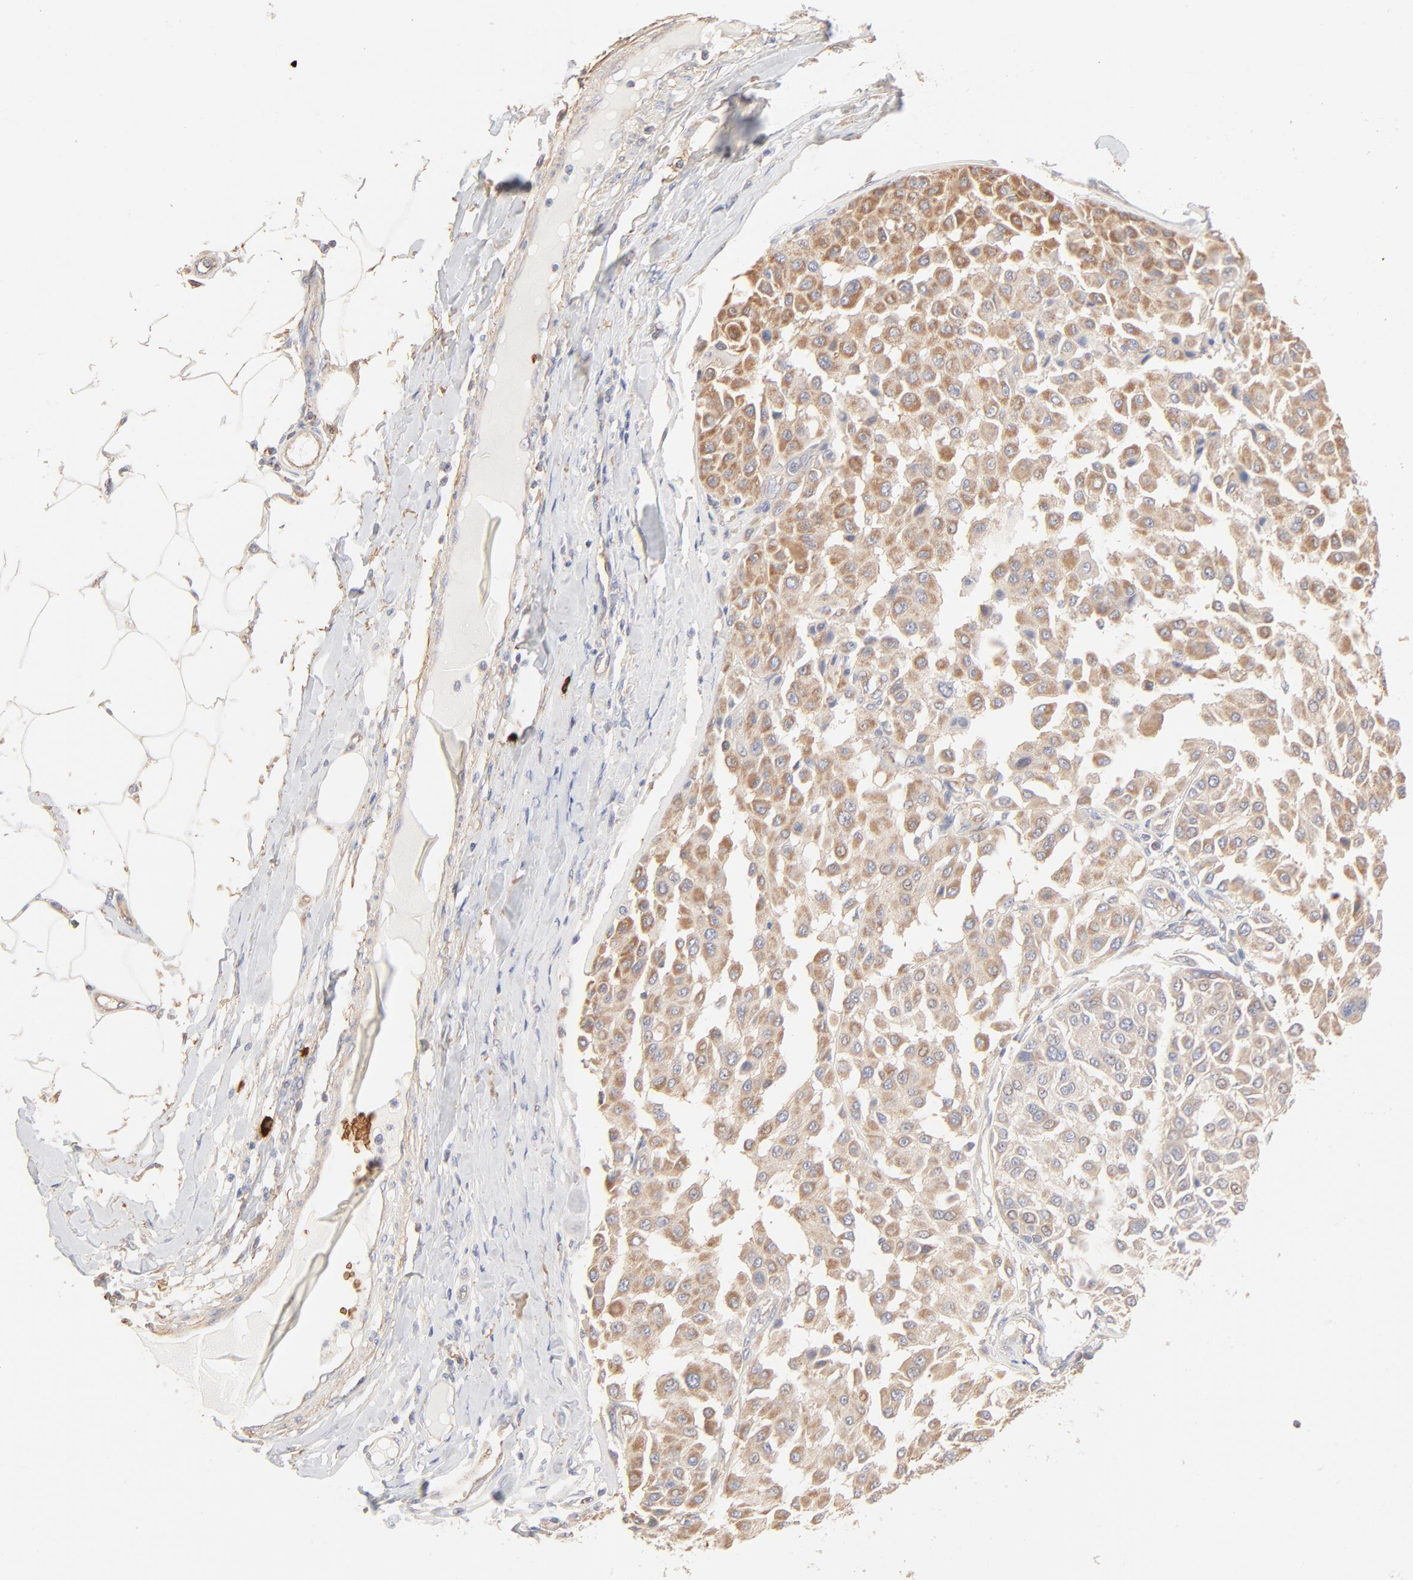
{"staining": {"intensity": "weak", "quantity": ">75%", "location": "cytoplasmic/membranous"}, "tissue": "melanoma", "cell_type": "Tumor cells", "image_type": "cancer", "snomed": [{"axis": "morphology", "description": "Malignant melanoma, Metastatic site"}, {"axis": "topography", "description": "Soft tissue"}], "caption": "Melanoma stained with immunohistochemistry (IHC) demonstrates weak cytoplasmic/membranous expression in approximately >75% of tumor cells. (DAB = brown stain, brightfield microscopy at high magnification).", "gene": "SPTB", "patient": {"sex": "male", "age": 41}}